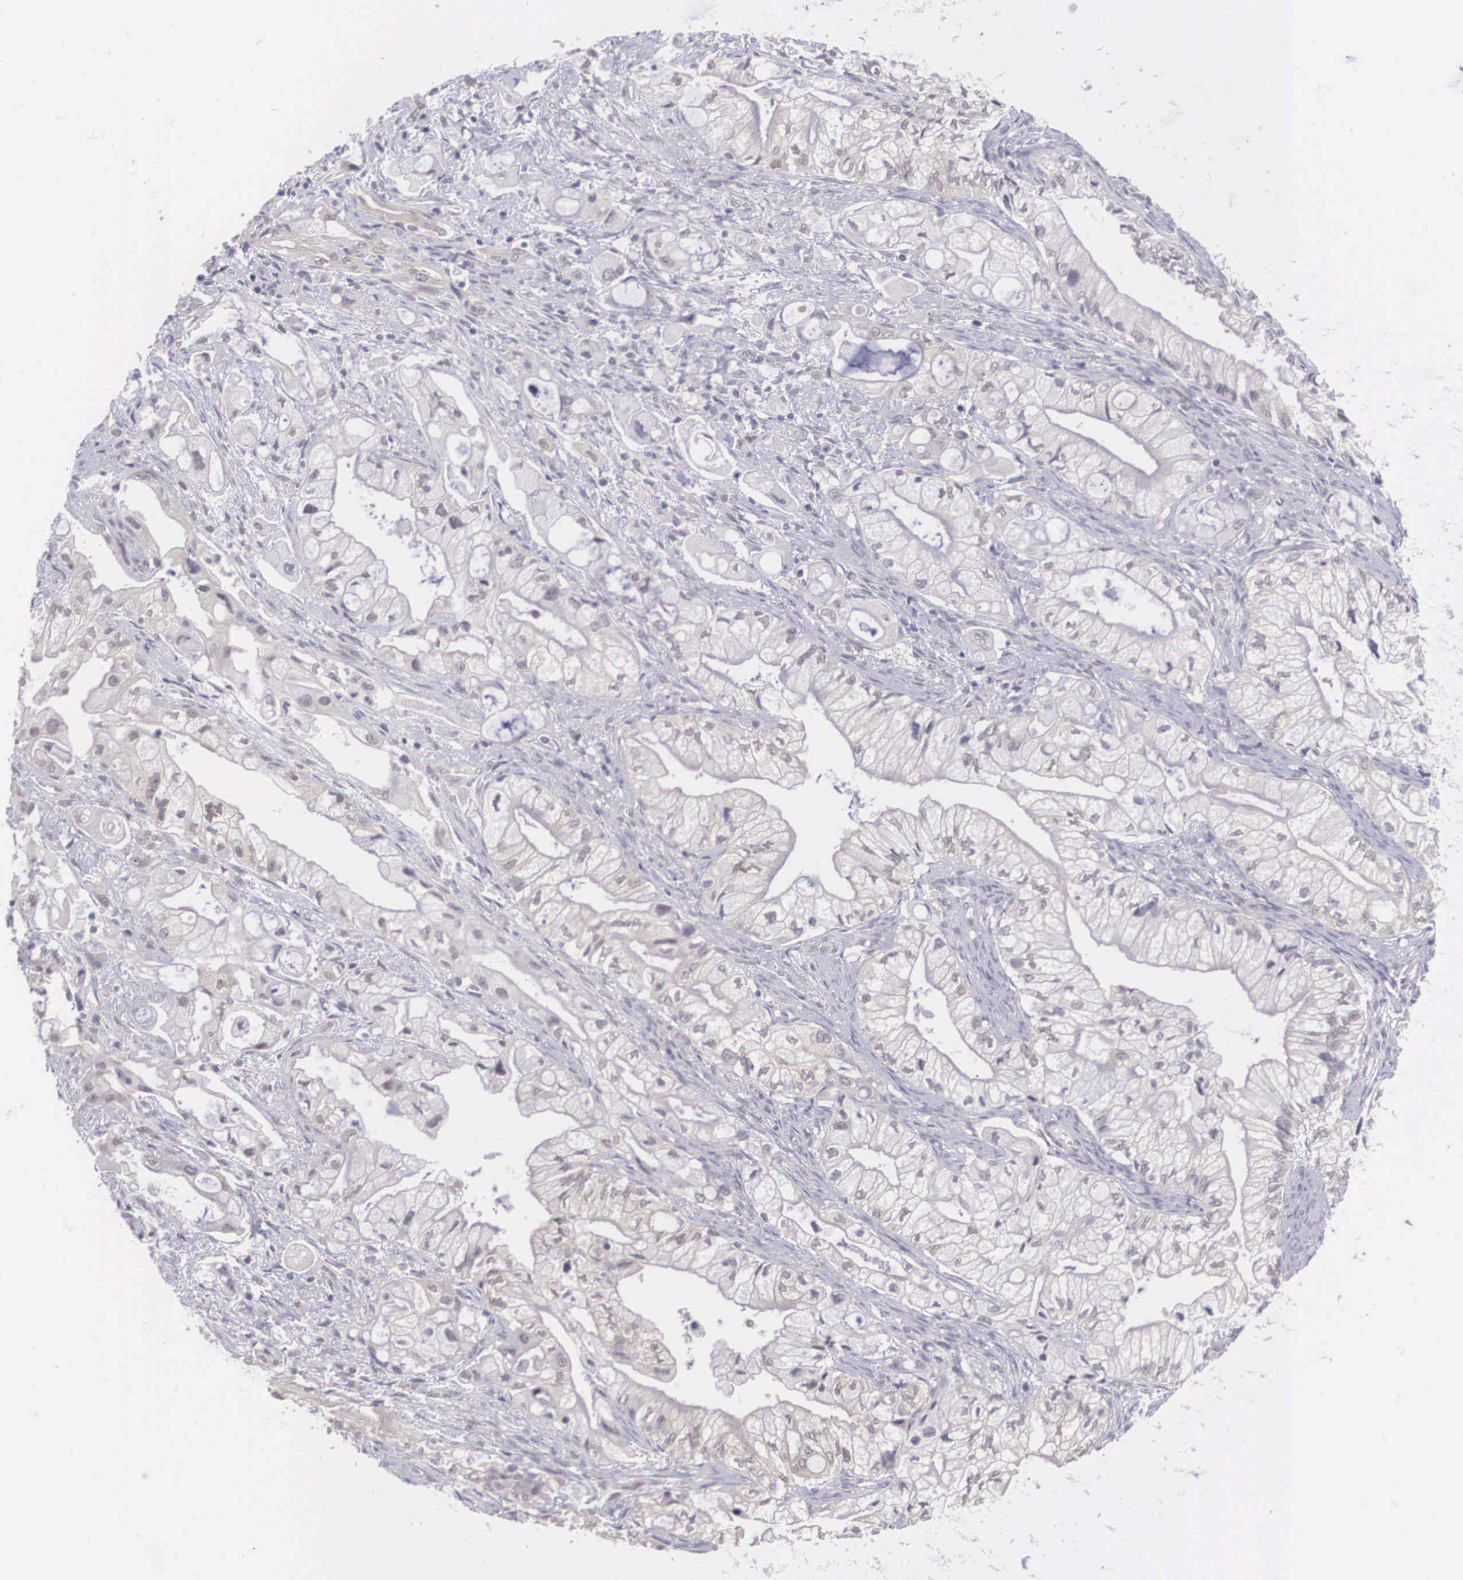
{"staining": {"intensity": "weak", "quantity": "25%-75%", "location": "cytoplasmic/membranous,nuclear"}, "tissue": "pancreatic cancer", "cell_type": "Tumor cells", "image_type": "cancer", "snomed": [{"axis": "morphology", "description": "Adenocarcinoma, NOS"}, {"axis": "topography", "description": "Pancreas"}], "caption": "Tumor cells show weak cytoplasmic/membranous and nuclear expression in about 25%-75% of cells in pancreatic cancer (adenocarcinoma).", "gene": "NINL", "patient": {"sex": "male", "age": 79}}